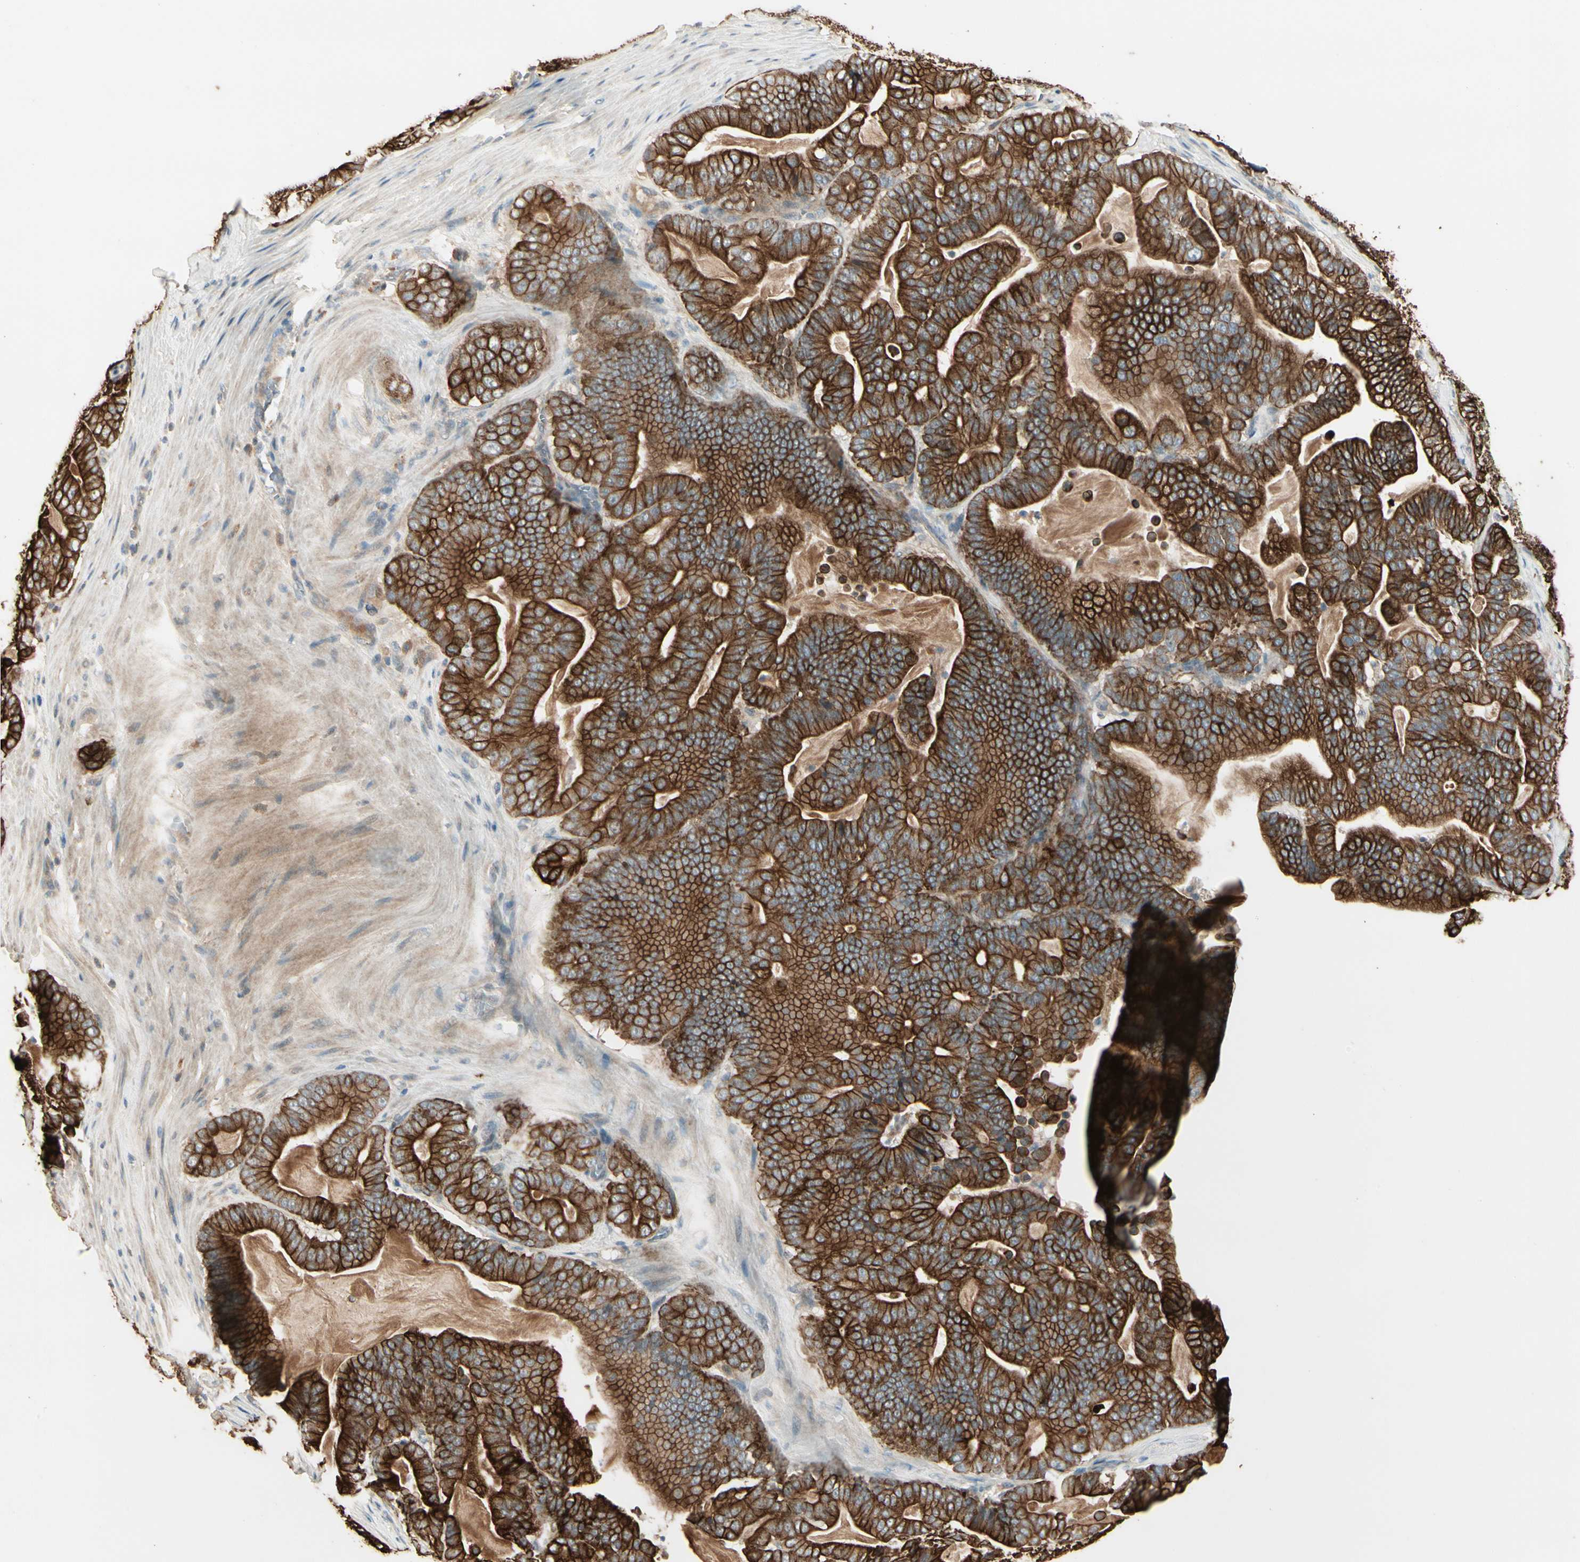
{"staining": {"intensity": "strong", "quantity": ">75%", "location": "cytoplasmic/membranous"}, "tissue": "pancreatic cancer", "cell_type": "Tumor cells", "image_type": "cancer", "snomed": [{"axis": "morphology", "description": "Adenocarcinoma, NOS"}, {"axis": "topography", "description": "Pancreas"}], "caption": "High-power microscopy captured an immunohistochemistry photomicrograph of pancreatic cancer (adenocarcinoma), revealing strong cytoplasmic/membranous positivity in approximately >75% of tumor cells. (DAB IHC with brightfield microscopy, high magnification).", "gene": "SKIL", "patient": {"sex": "male", "age": 63}}